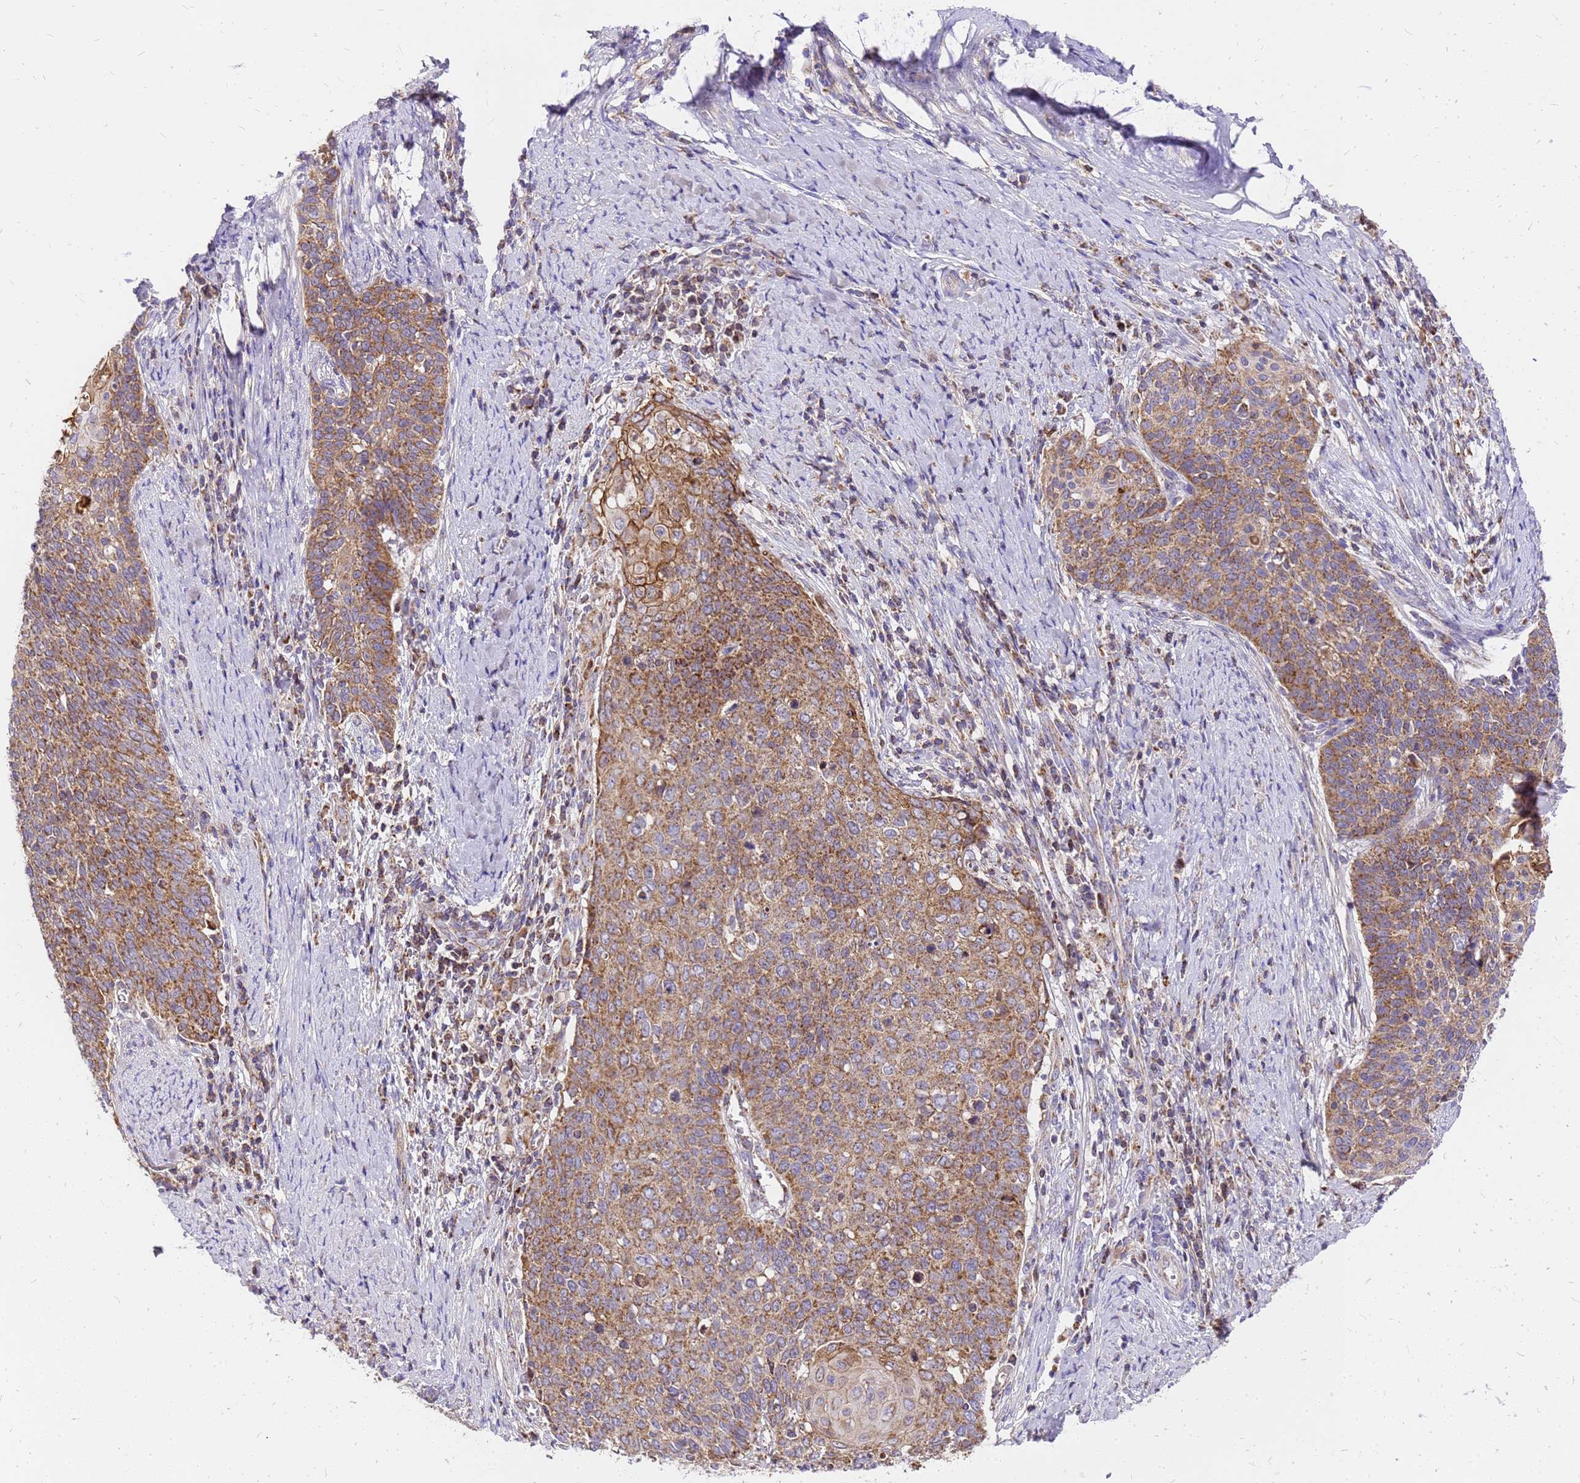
{"staining": {"intensity": "moderate", "quantity": ">75%", "location": "cytoplasmic/membranous"}, "tissue": "cervical cancer", "cell_type": "Tumor cells", "image_type": "cancer", "snomed": [{"axis": "morphology", "description": "Squamous cell carcinoma, NOS"}, {"axis": "topography", "description": "Cervix"}], "caption": "Immunohistochemistry image of neoplastic tissue: human cervical cancer (squamous cell carcinoma) stained using immunohistochemistry (IHC) exhibits medium levels of moderate protein expression localized specifically in the cytoplasmic/membranous of tumor cells, appearing as a cytoplasmic/membranous brown color.", "gene": "MRPS26", "patient": {"sex": "female", "age": 39}}